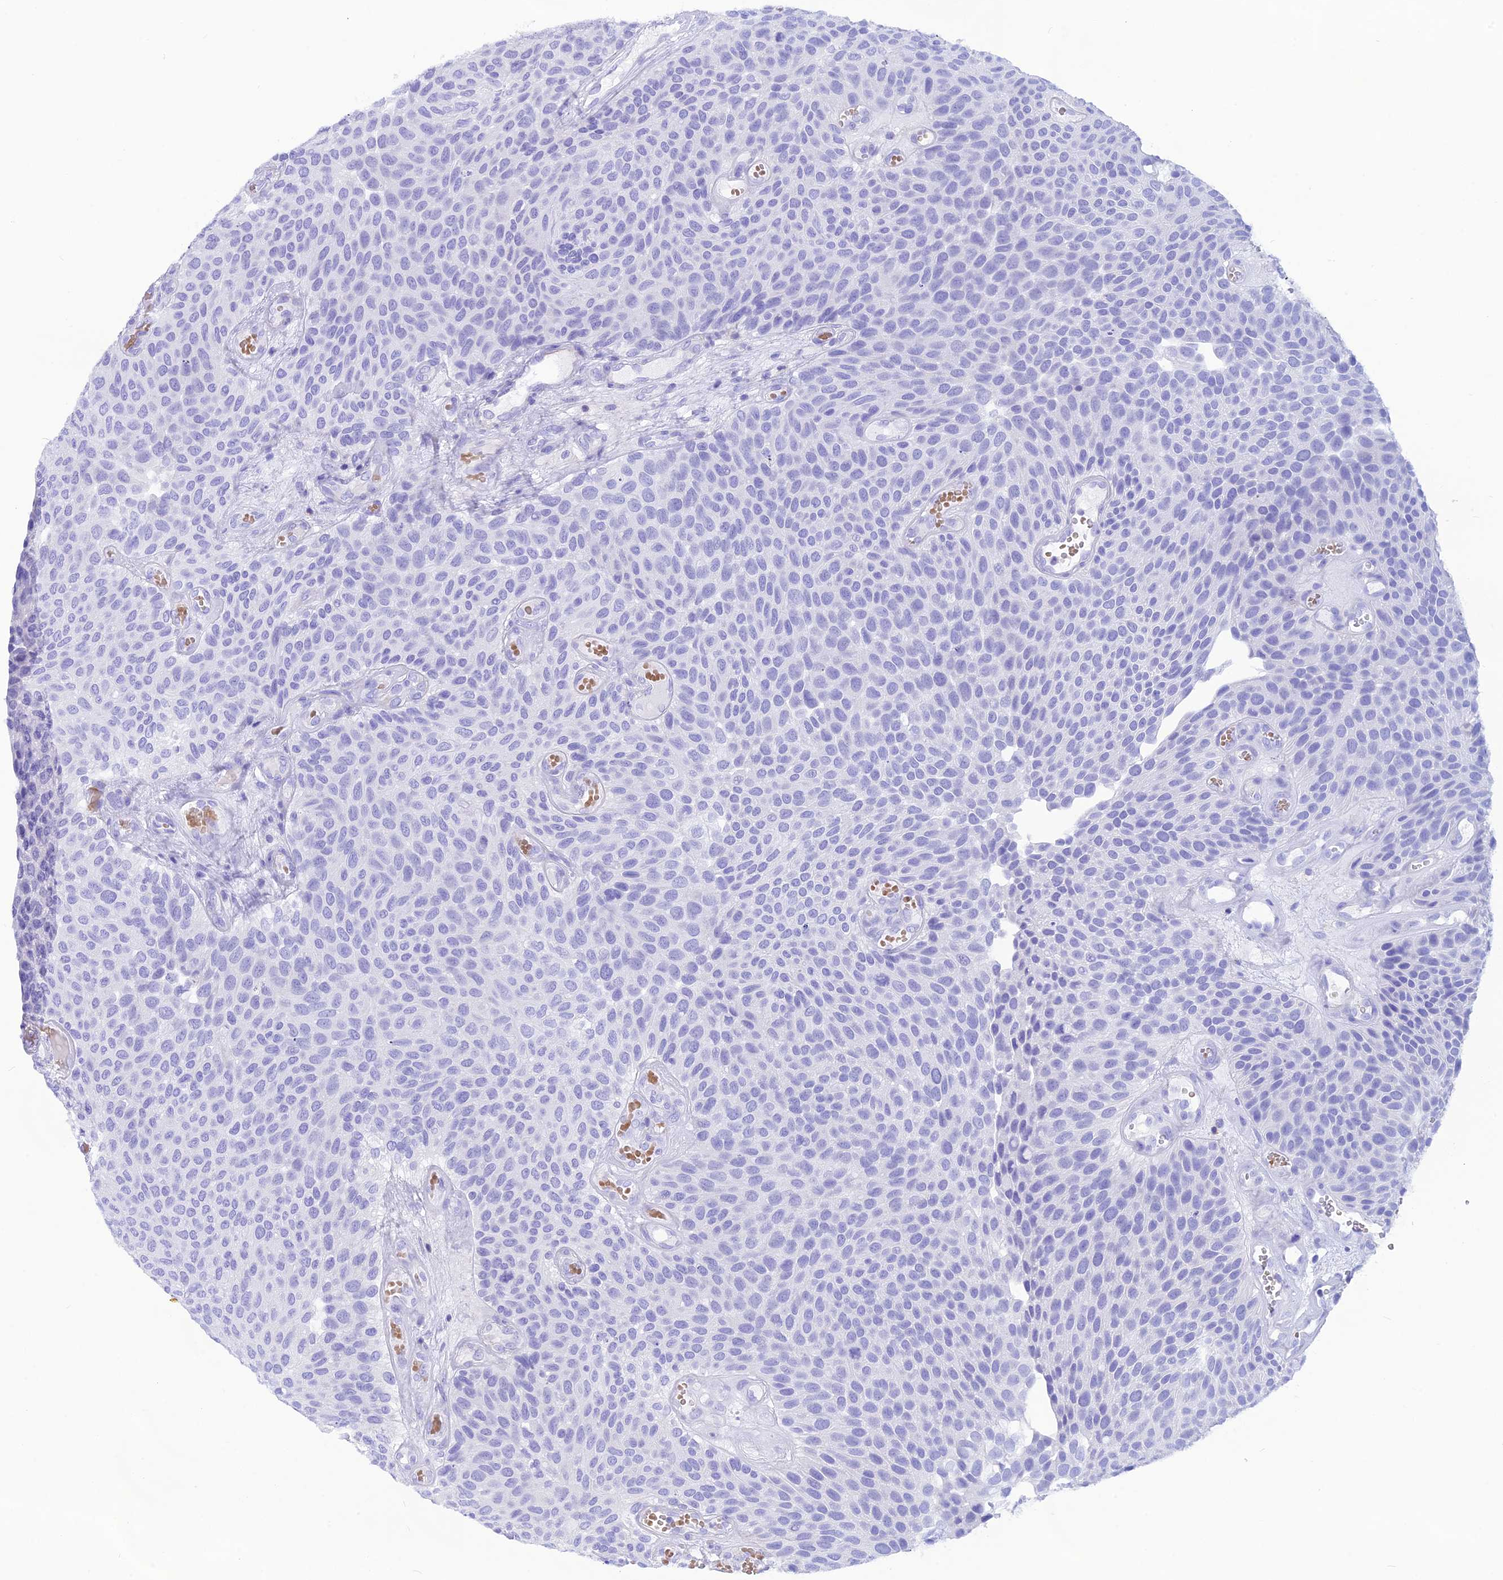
{"staining": {"intensity": "negative", "quantity": "none", "location": "none"}, "tissue": "urothelial cancer", "cell_type": "Tumor cells", "image_type": "cancer", "snomed": [{"axis": "morphology", "description": "Urothelial carcinoma, Low grade"}, {"axis": "topography", "description": "Urinary bladder"}], "caption": "Immunohistochemistry (IHC) photomicrograph of human urothelial cancer stained for a protein (brown), which reveals no expression in tumor cells.", "gene": "GLYATL1", "patient": {"sex": "male", "age": 89}}